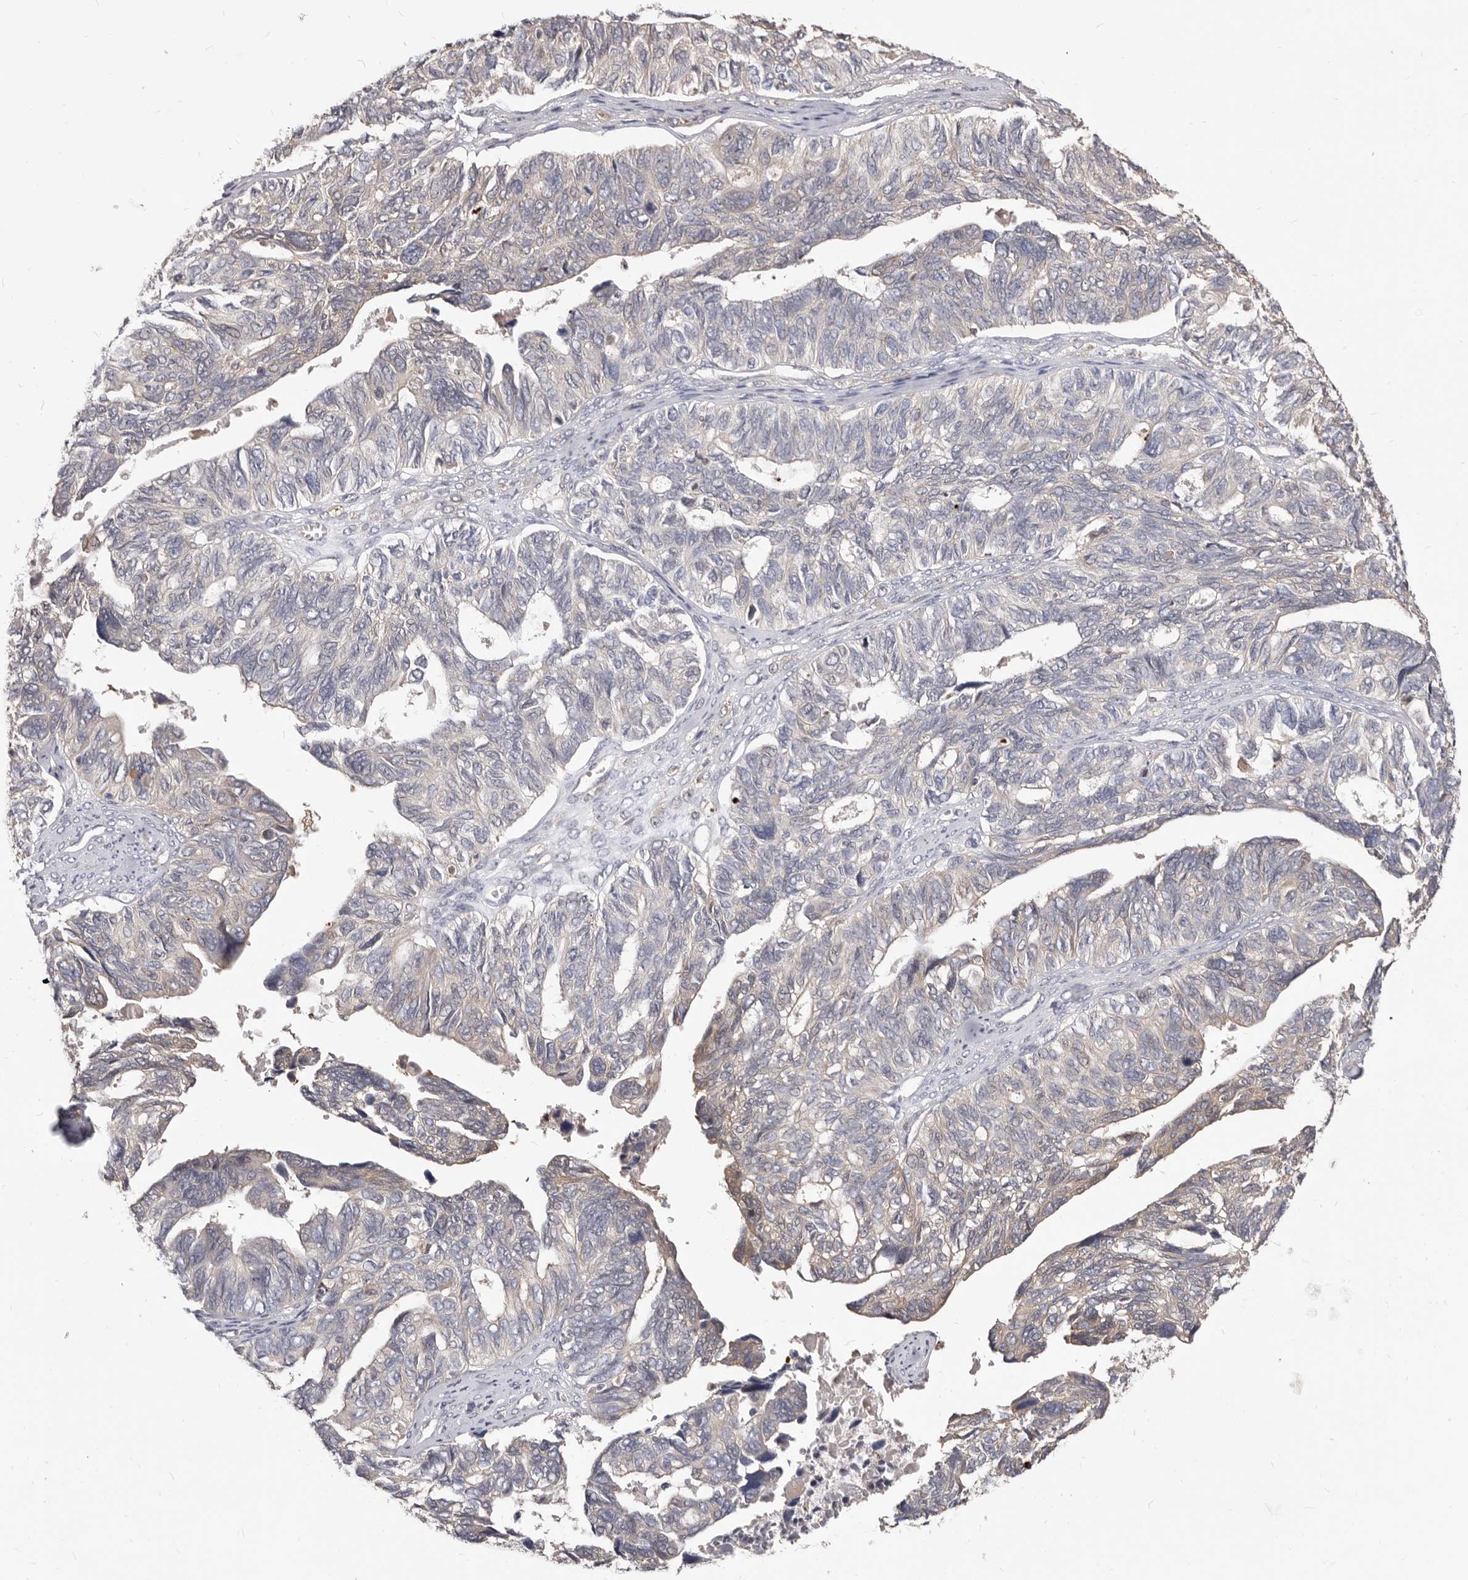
{"staining": {"intensity": "negative", "quantity": "none", "location": "none"}, "tissue": "ovarian cancer", "cell_type": "Tumor cells", "image_type": "cancer", "snomed": [{"axis": "morphology", "description": "Cystadenocarcinoma, serous, NOS"}, {"axis": "topography", "description": "Ovary"}], "caption": "DAB immunohistochemical staining of human serous cystadenocarcinoma (ovarian) shows no significant expression in tumor cells.", "gene": "TC2N", "patient": {"sex": "female", "age": 79}}